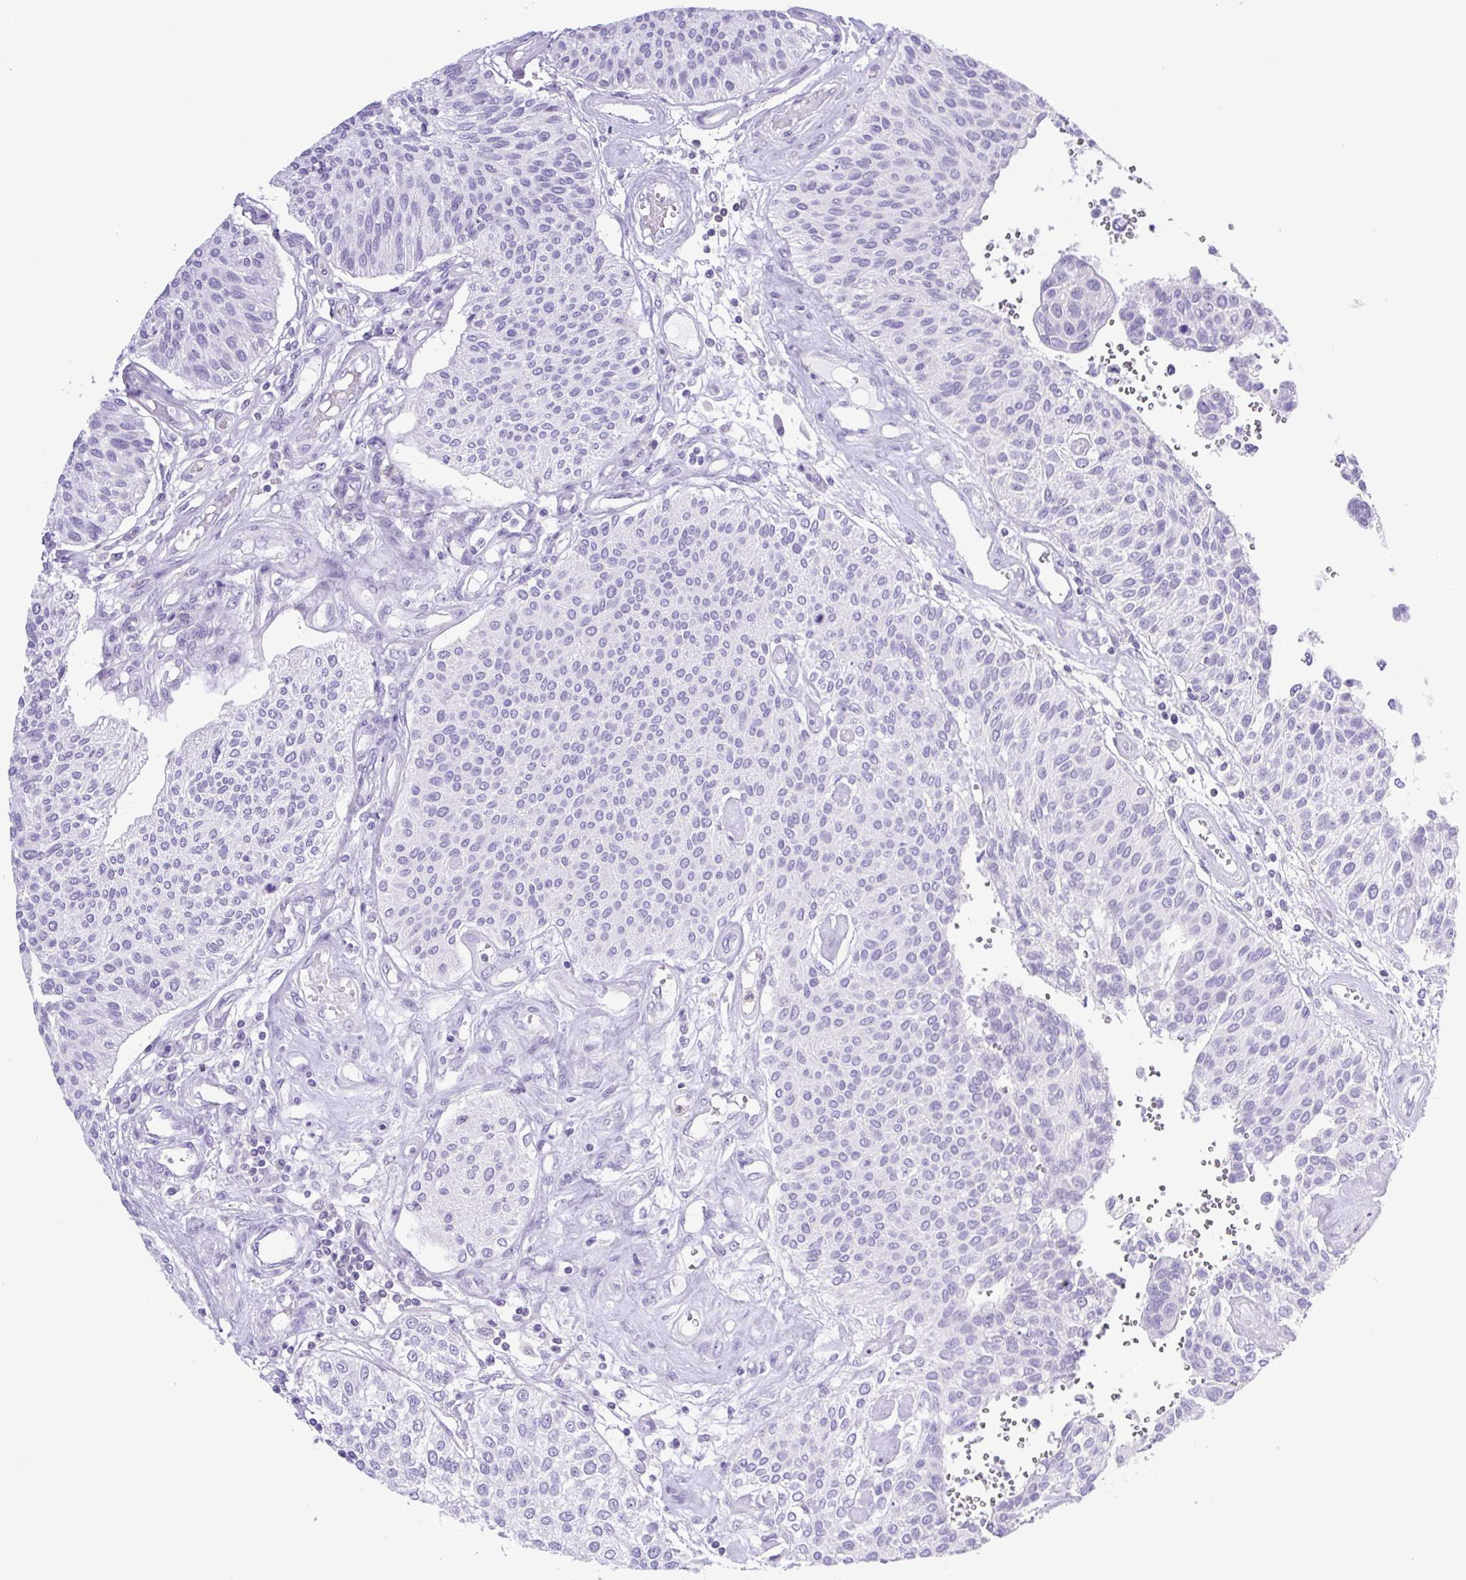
{"staining": {"intensity": "negative", "quantity": "none", "location": "none"}, "tissue": "urothelial cancer", "cell_type": "Tumor cells", "image_type": "cancer", "snomed": [{"axis": "morphology", "description": "Urothelial carcinoma, NOS"}, {"axis": "topography", "description": "Urinary bladder"}], "caption": "Histopathology image shows no significant protein staining in tumor cells of transitional cell carcinoma.", "gene": "SYNPR", "patient": {"sex": "male", "age": 55}}